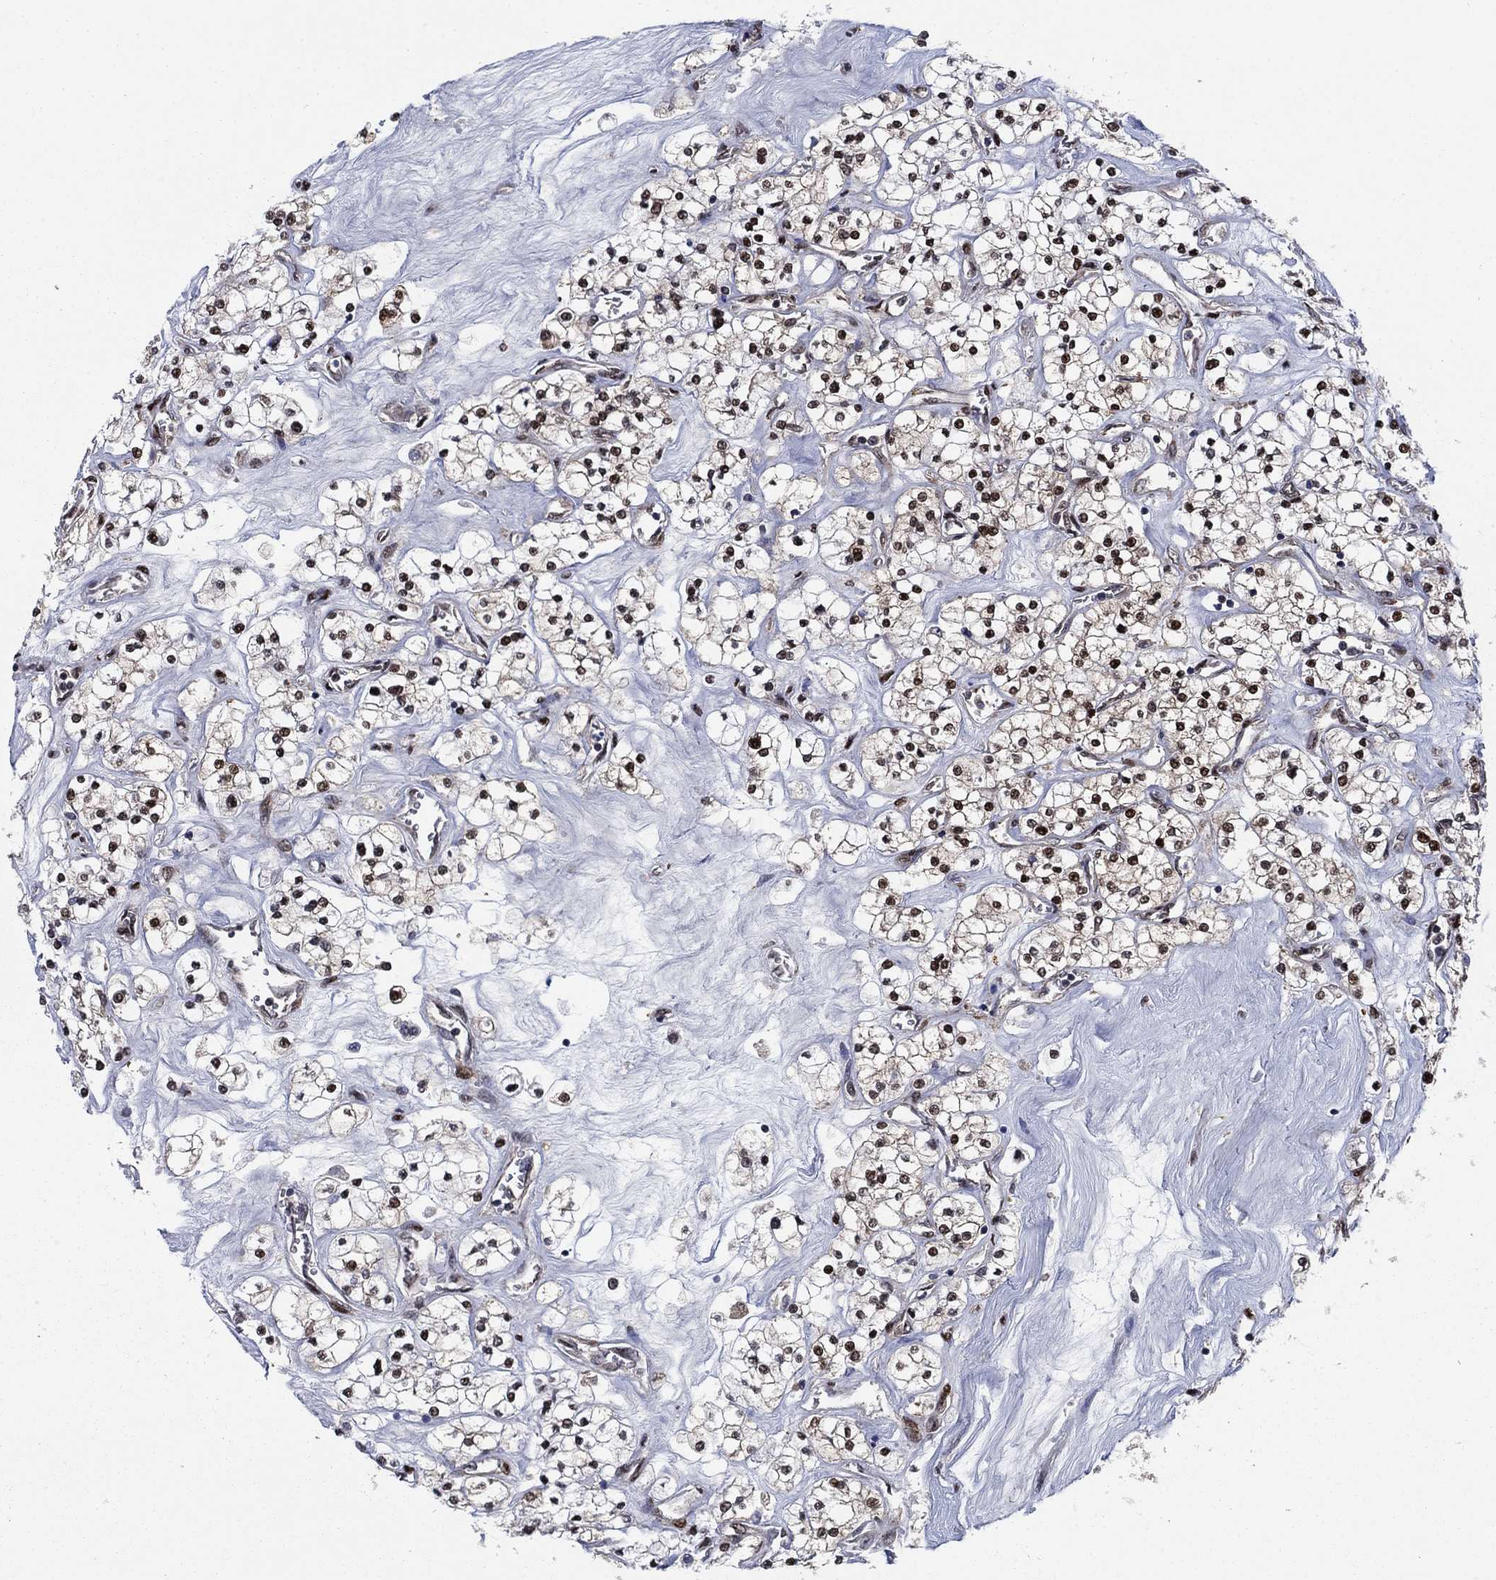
{"staining": {"intensity": "strong", "quantity": "25%-75%", "location": "nuclear"}, "tissue": "renal cancer", "cell_type": "Tumor cells", "image_type": "cancer", "snomed": [{"axis": "morphology", "description": "Adenocarcinoma, NOS"}, {"axis": "topography", "description": "Kidney"}], "caption": "About 25%-75% of tumor cells in renal cancer (adenocarcinoma) demonstrate strong nuclear protein staining as visualized by brown immunohistochemical staining.", "gene": "FKBP4", "patient": {"sex": "male", "age": 80}}